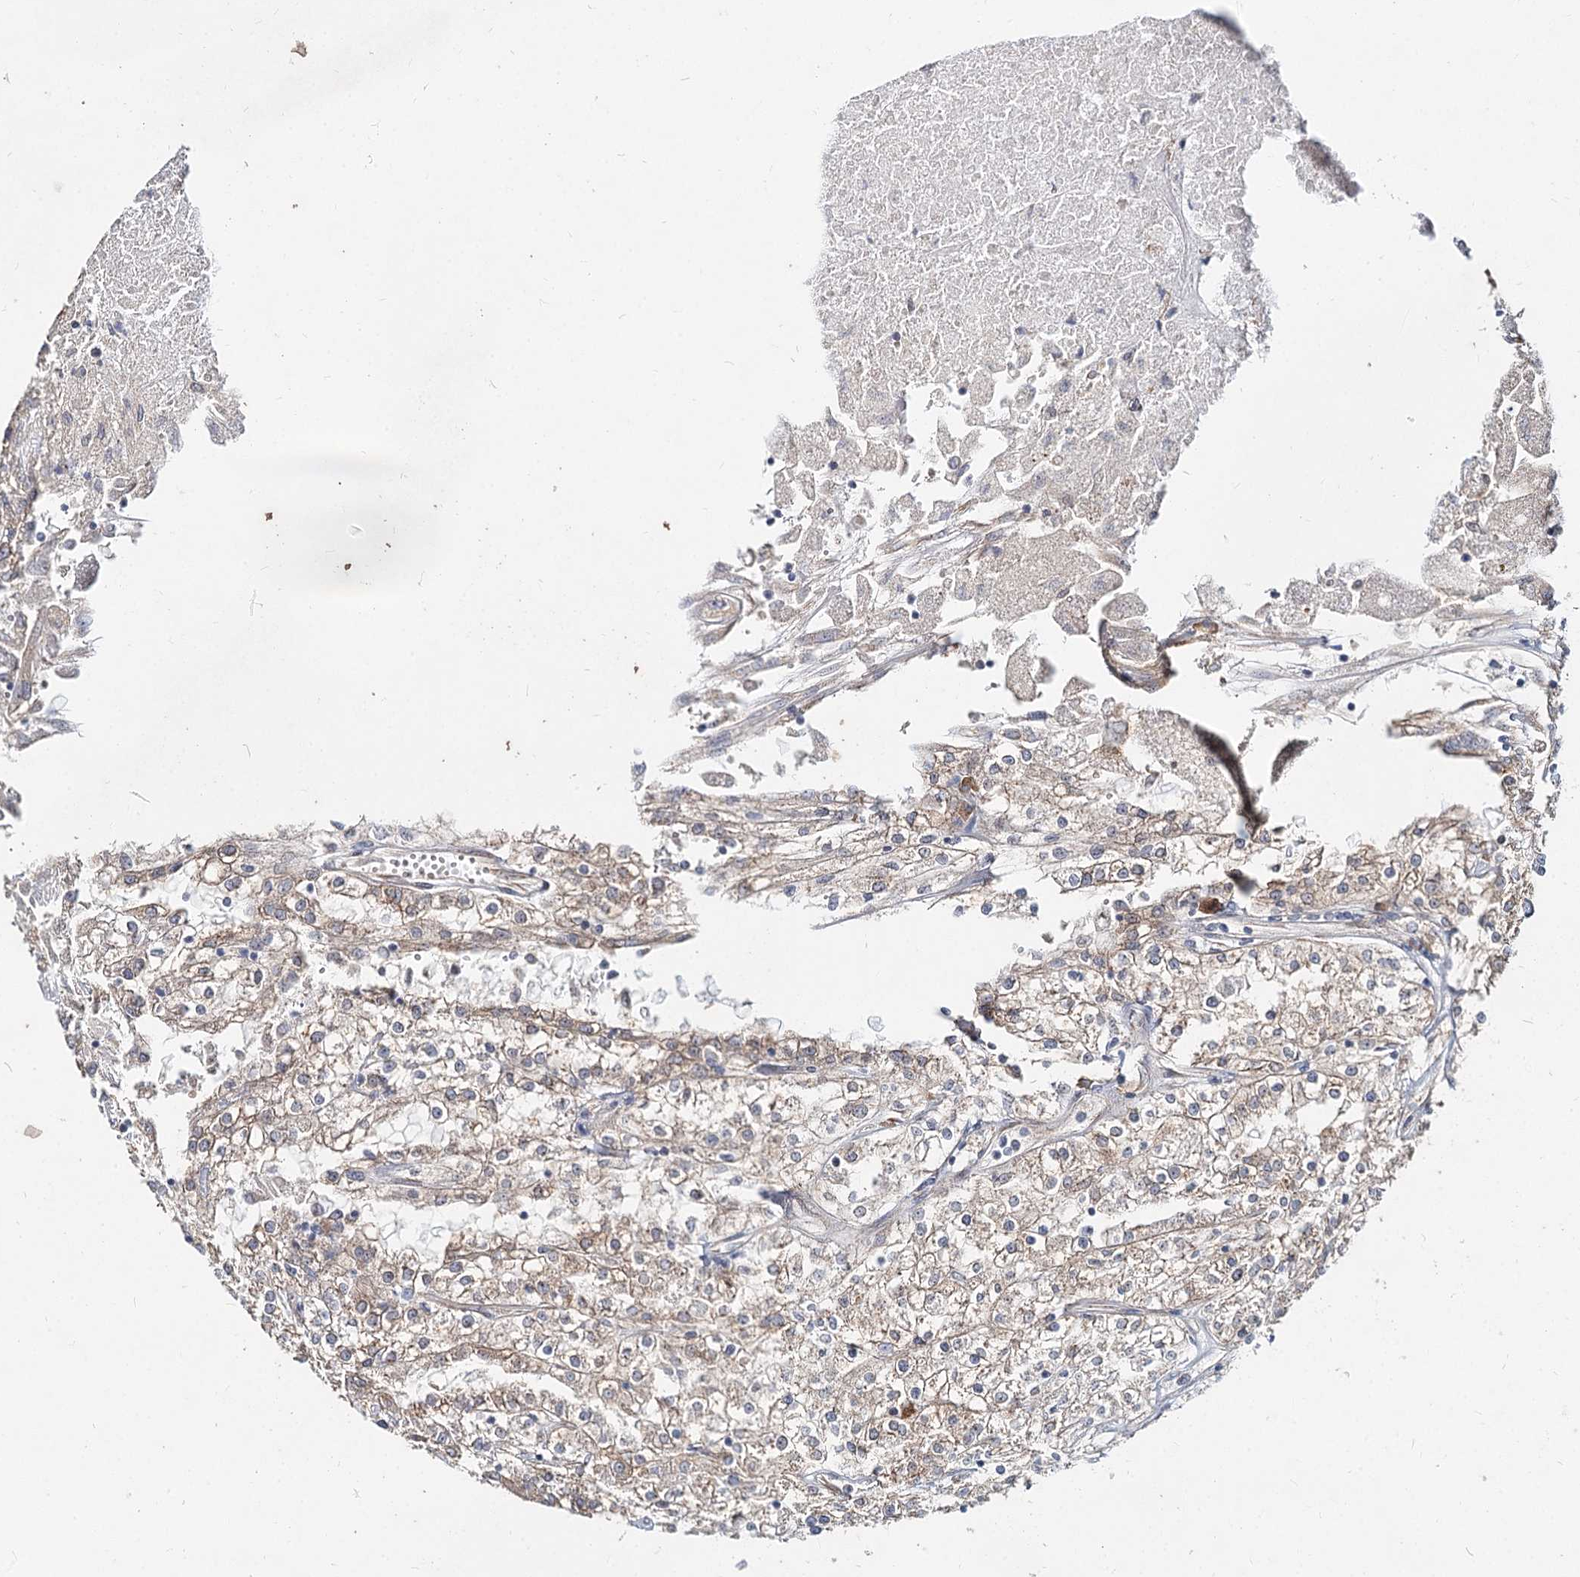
{"staining": {"intensity": "weak", "quantity": "25%-75%", "location": "cytoplasmic/membranous"}, "tissue": "renal cancer", "cell_type": "Tumor cells", "image_type": "cancer", "snomed": [{"axis": "morphology", "description": "Adenocarcinoma, NOS"}, {"axis": "topography", "description": "Kidney"}], "caption": "The photomicrograph shows a brown stain indicating the presence of a protein in the cytoplasmic/membranous of tumor cells in renal cancer (adenocarcinoma).", "gene": "SPART", "patient": {"sex": "female", "age": 52}}